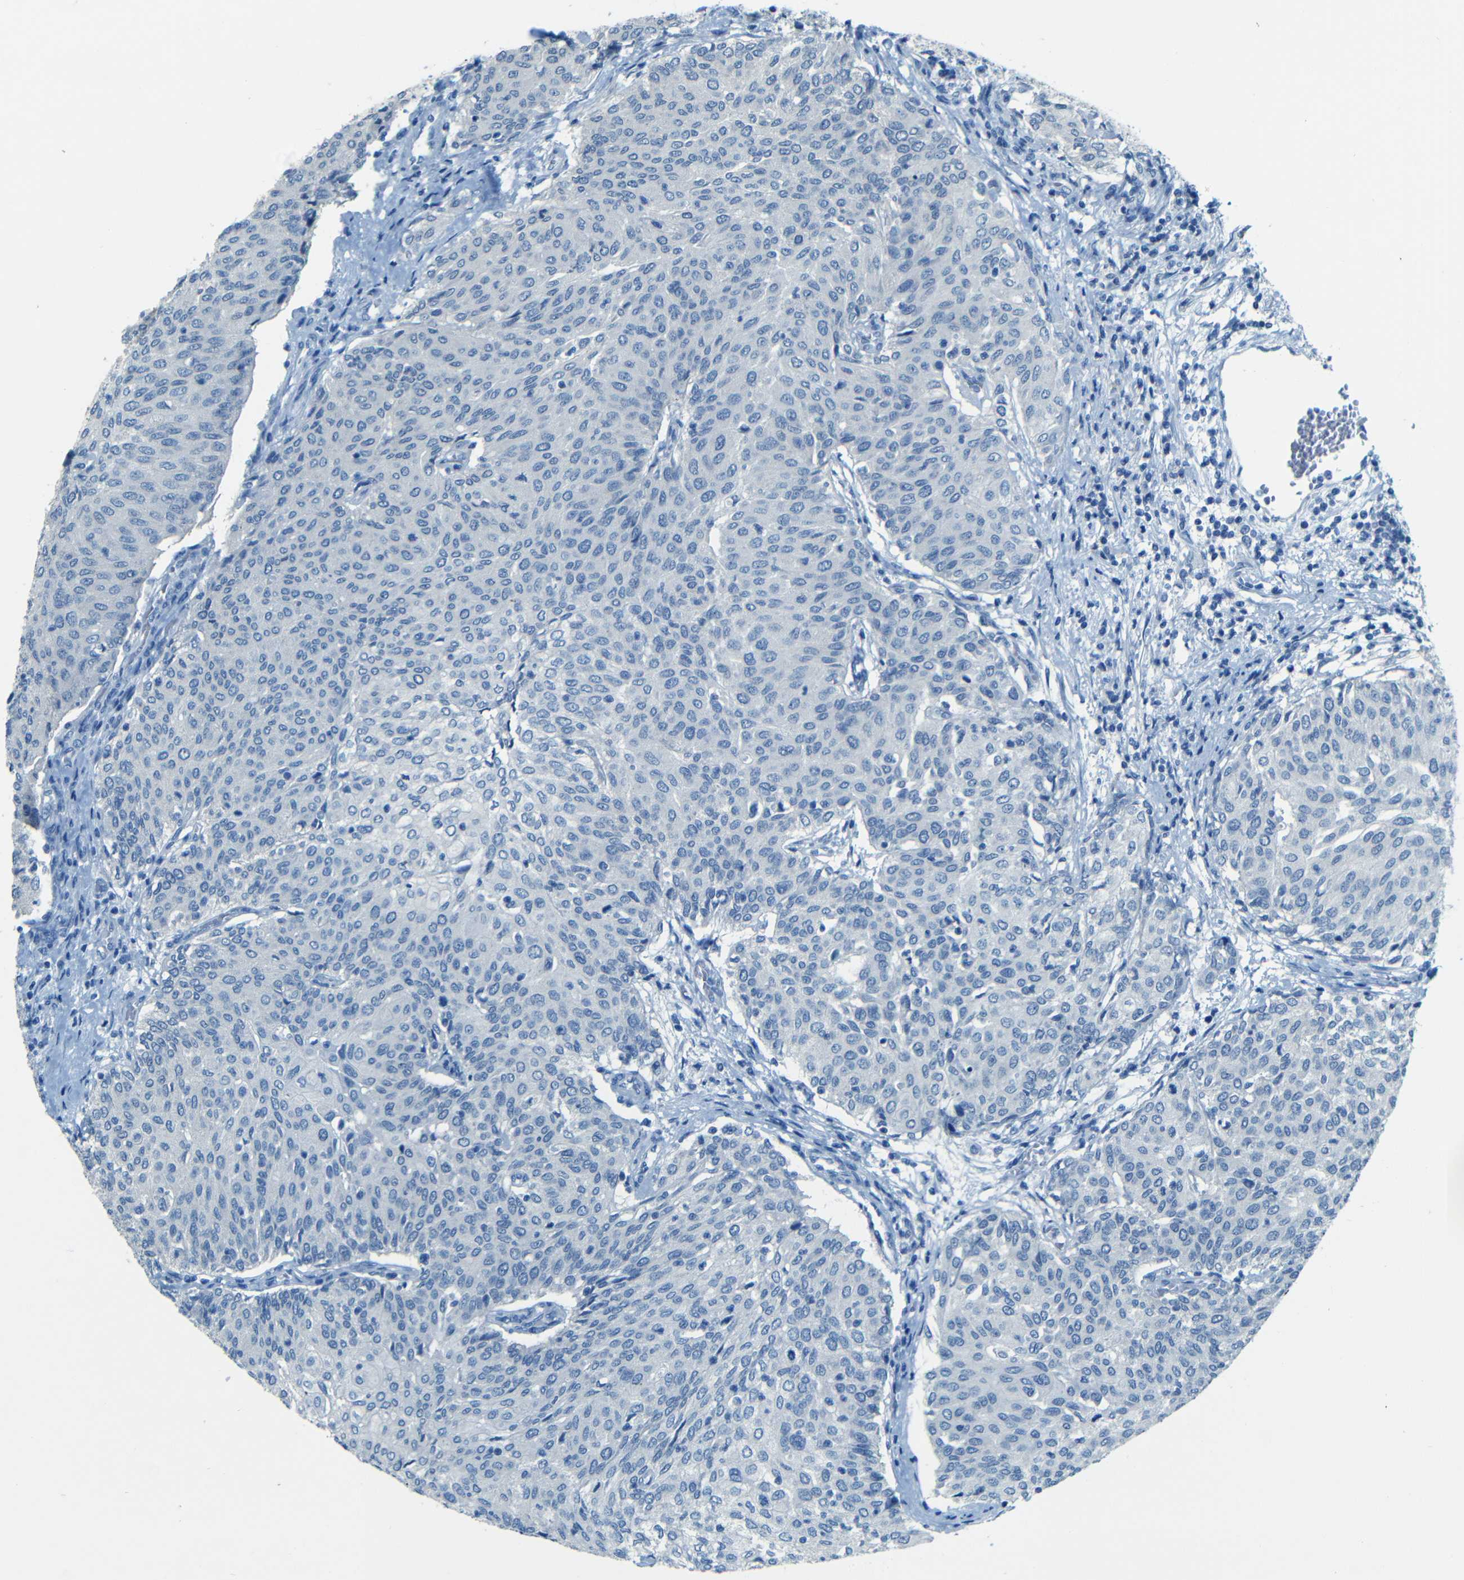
{"staining": {"intensity": "negative", "quantity": "none", "location": "none"}, "tissue": "urothelial cancer", "cell_type": "Tumor cells", "image_type": "cancer", "snomed": [{"axis": "morphology", "description": "Urothelial carcinoma, Low grade"}, {"axis": "topography", "description": "Urinary bladder"}], "caption": "Tumor cells are negative for brown protein staining in urothelial cancer.", "gene": "ZMAT1", "patient": {"sex": "female", "age": 79}}